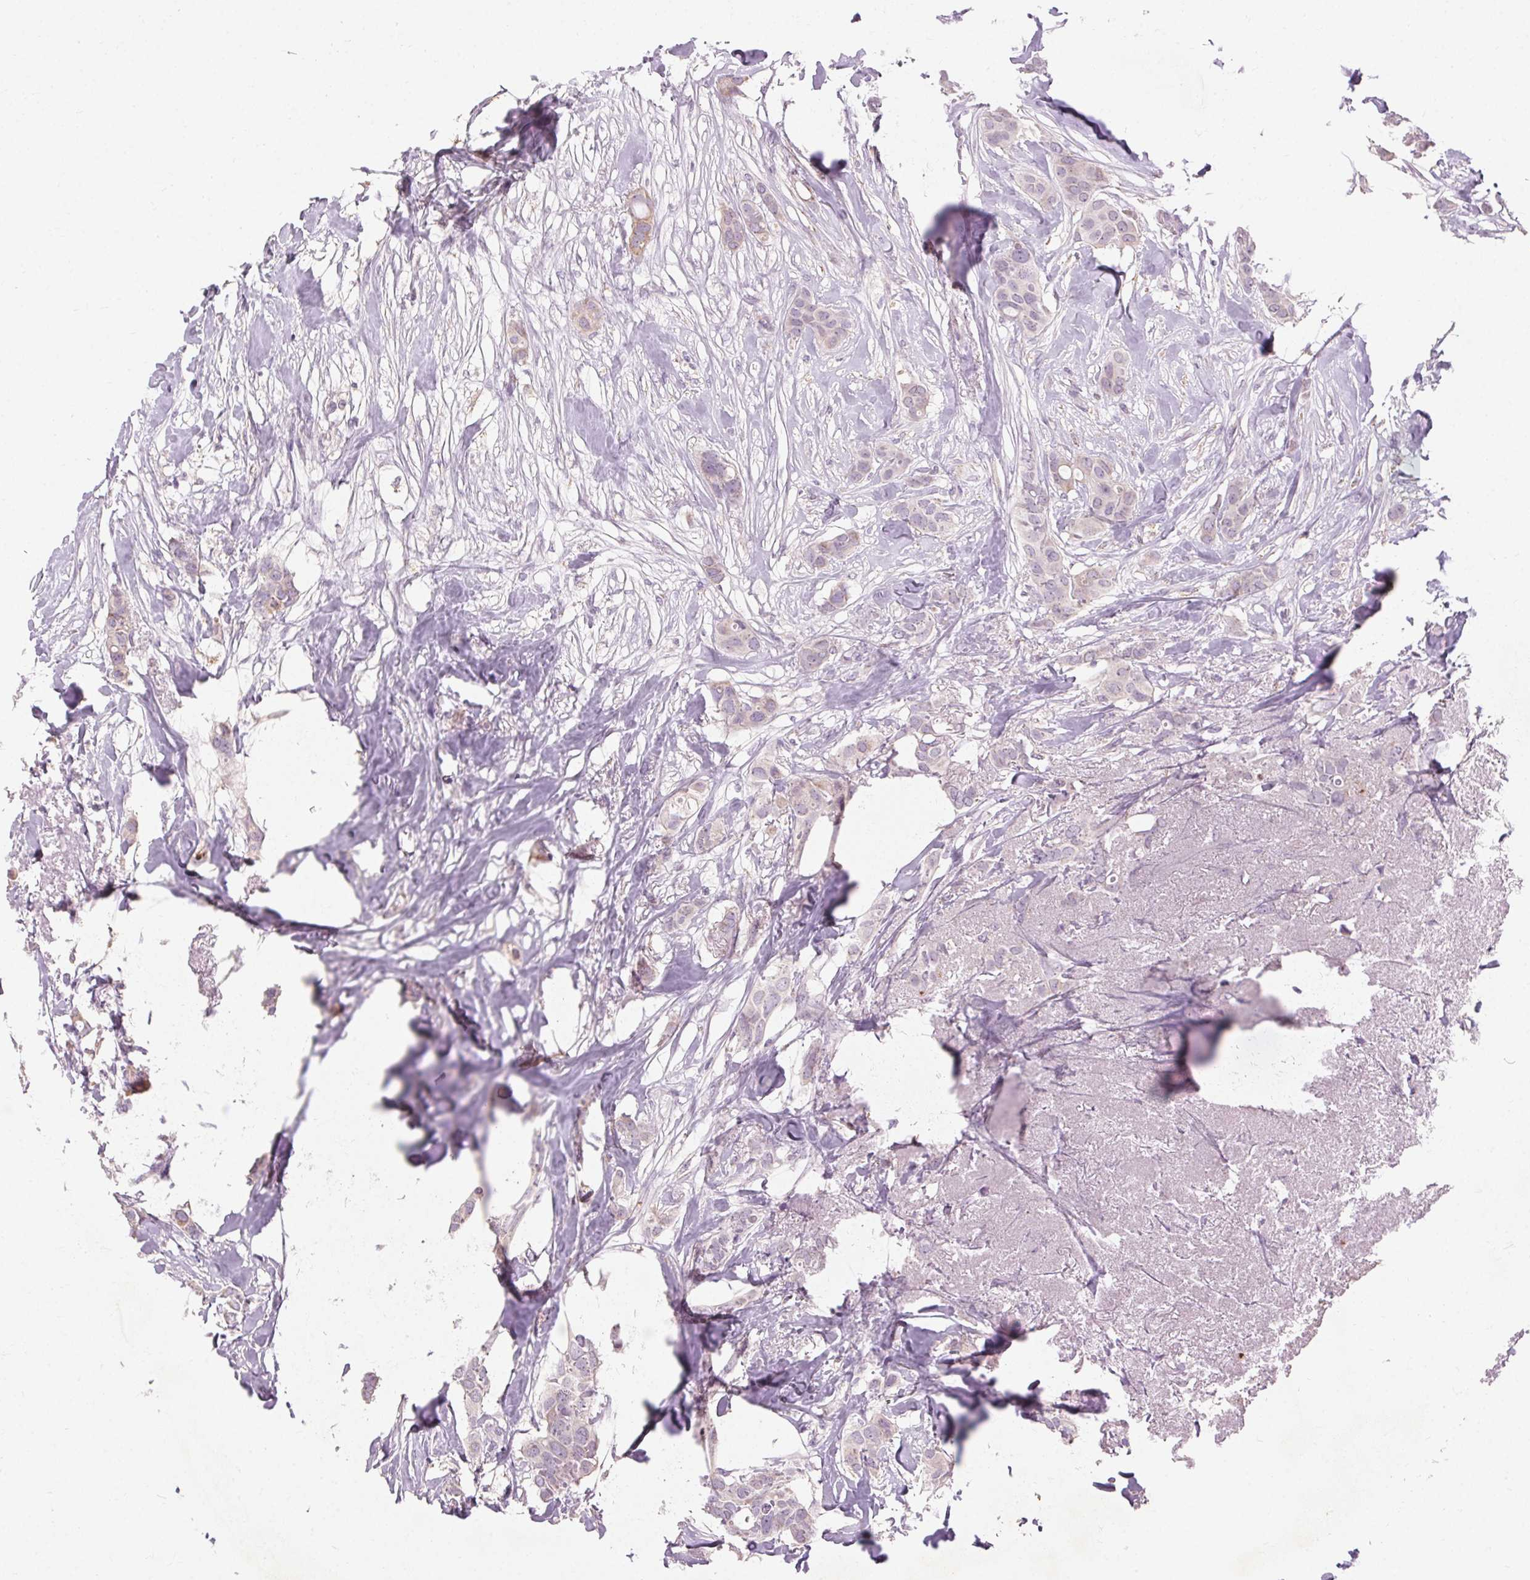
{"staining": {"intensity": "negative", "quantity": "none", "location": "none"}, "tissue": "breast cancer", "cell_type": "Tumor cells", "image_type": "cancer", "snomed": [{"axis": "morphology", "description": "Duct carcinoma"}, {"axis": "topography", "description": "Breast"}], "caption": "The immunohistochemistry micrograph has no significant expression in tumor cells of breast cancer tissue. Nuclei are stained in blue.", "gene": "REP15", "patient": {"sex": "female", "age": 62}}